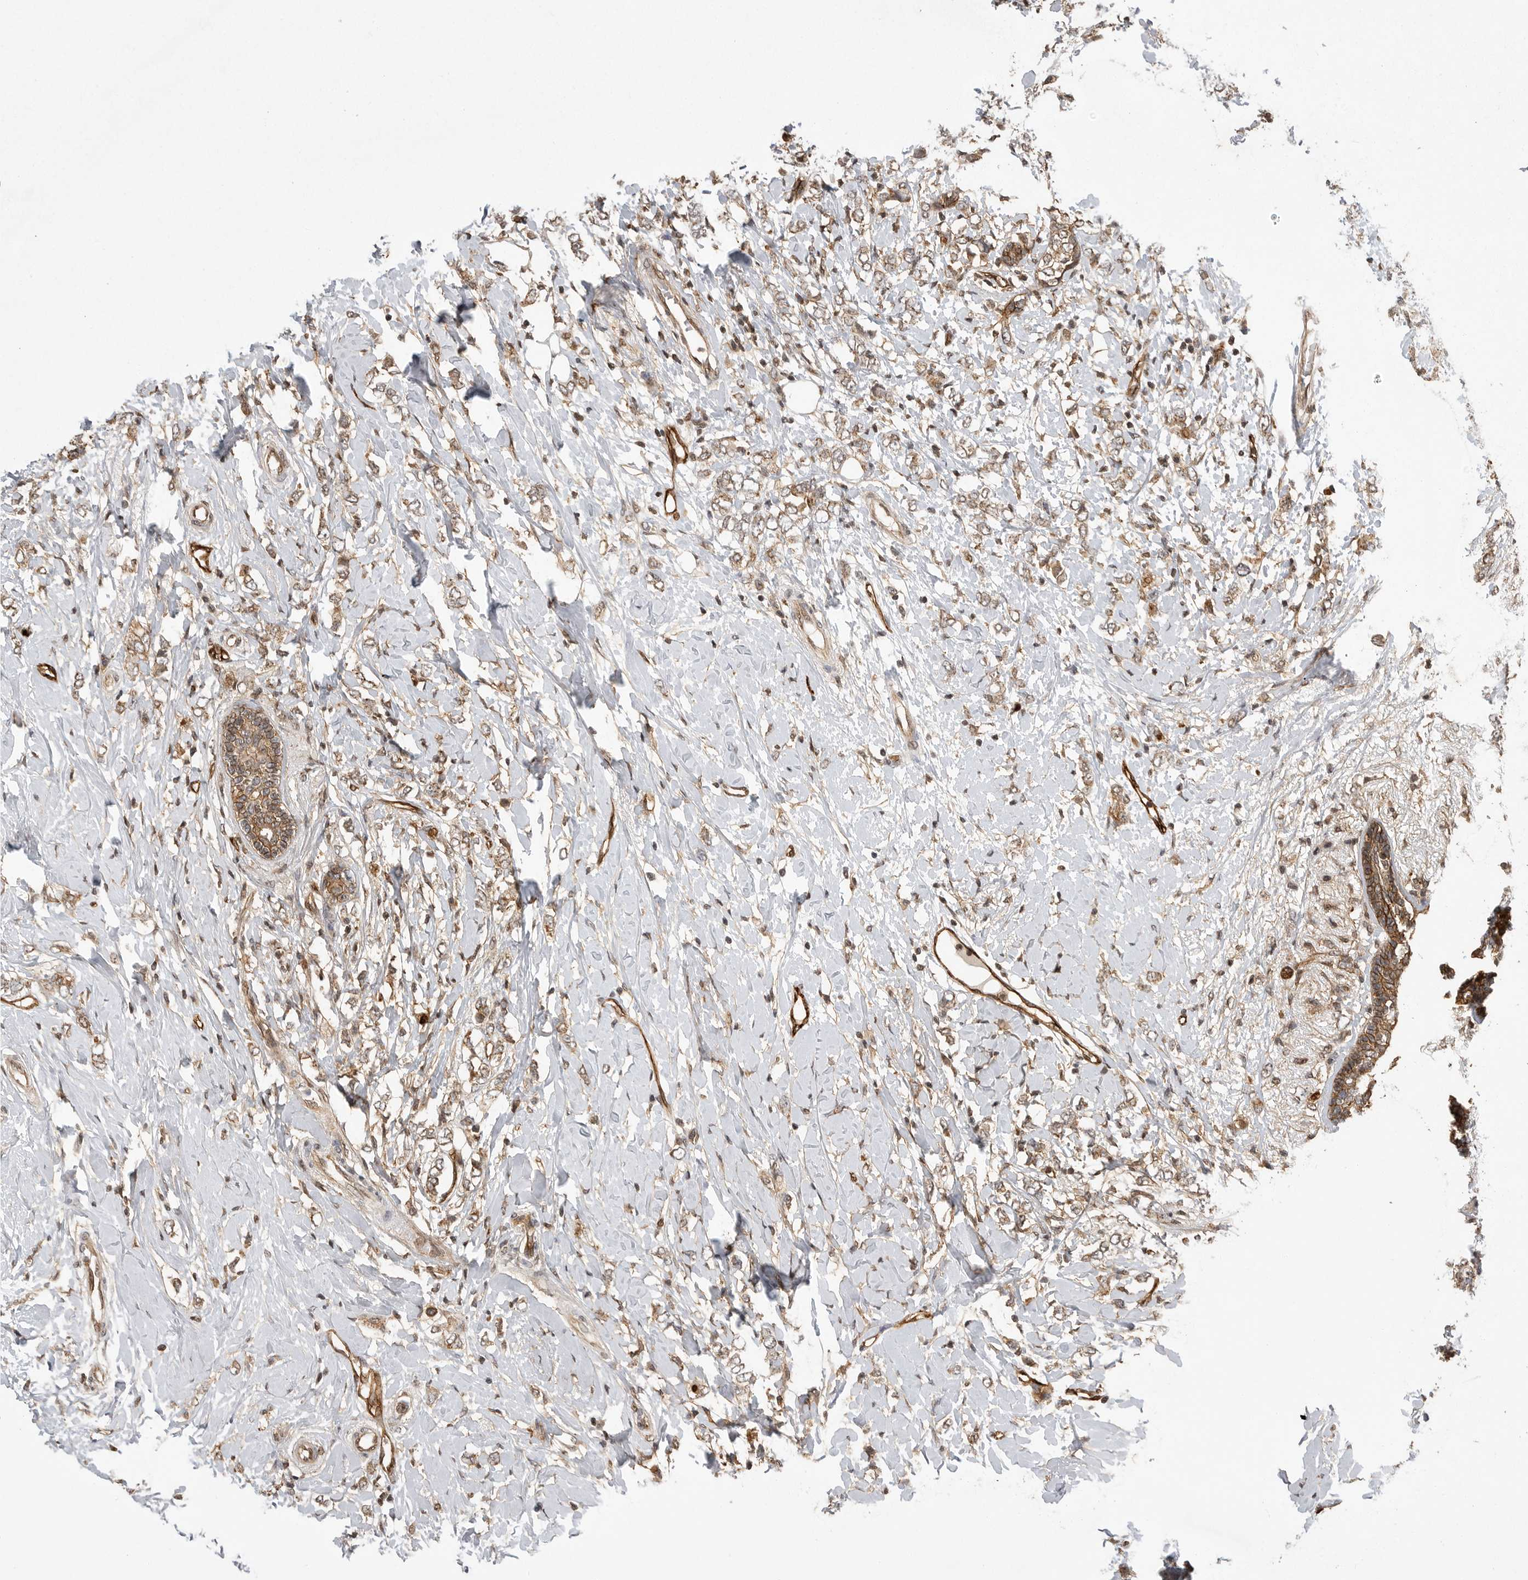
{"staining": {"intensity": "moderate", "quantity": ">75%", "location": "cytoplasmic/membranous"}, "tissue": "breast cancer", "cell_type": "Tumor cells", "image_type": "cancer", "snomed": [{"axis": "morphology", "description": "Normal tissue, NOS"}, {"axis": "morphology", "description": "Lobular carcinoma"}, {"axis": "topography", "description": "Breast"}], "caption": "A high-resolution image shows immunohistochemistry staining of breast cancer, which demonstrates moderate cytoplasmic/membranous staining in approximately >75% of tumor cells. Using DAB (brown) and hematoxylin (blue) stains, captured at high magnification using brightfield microscopy.", "gene": "NECTIN1", "patient": {"sex": "female", "age": 47}}